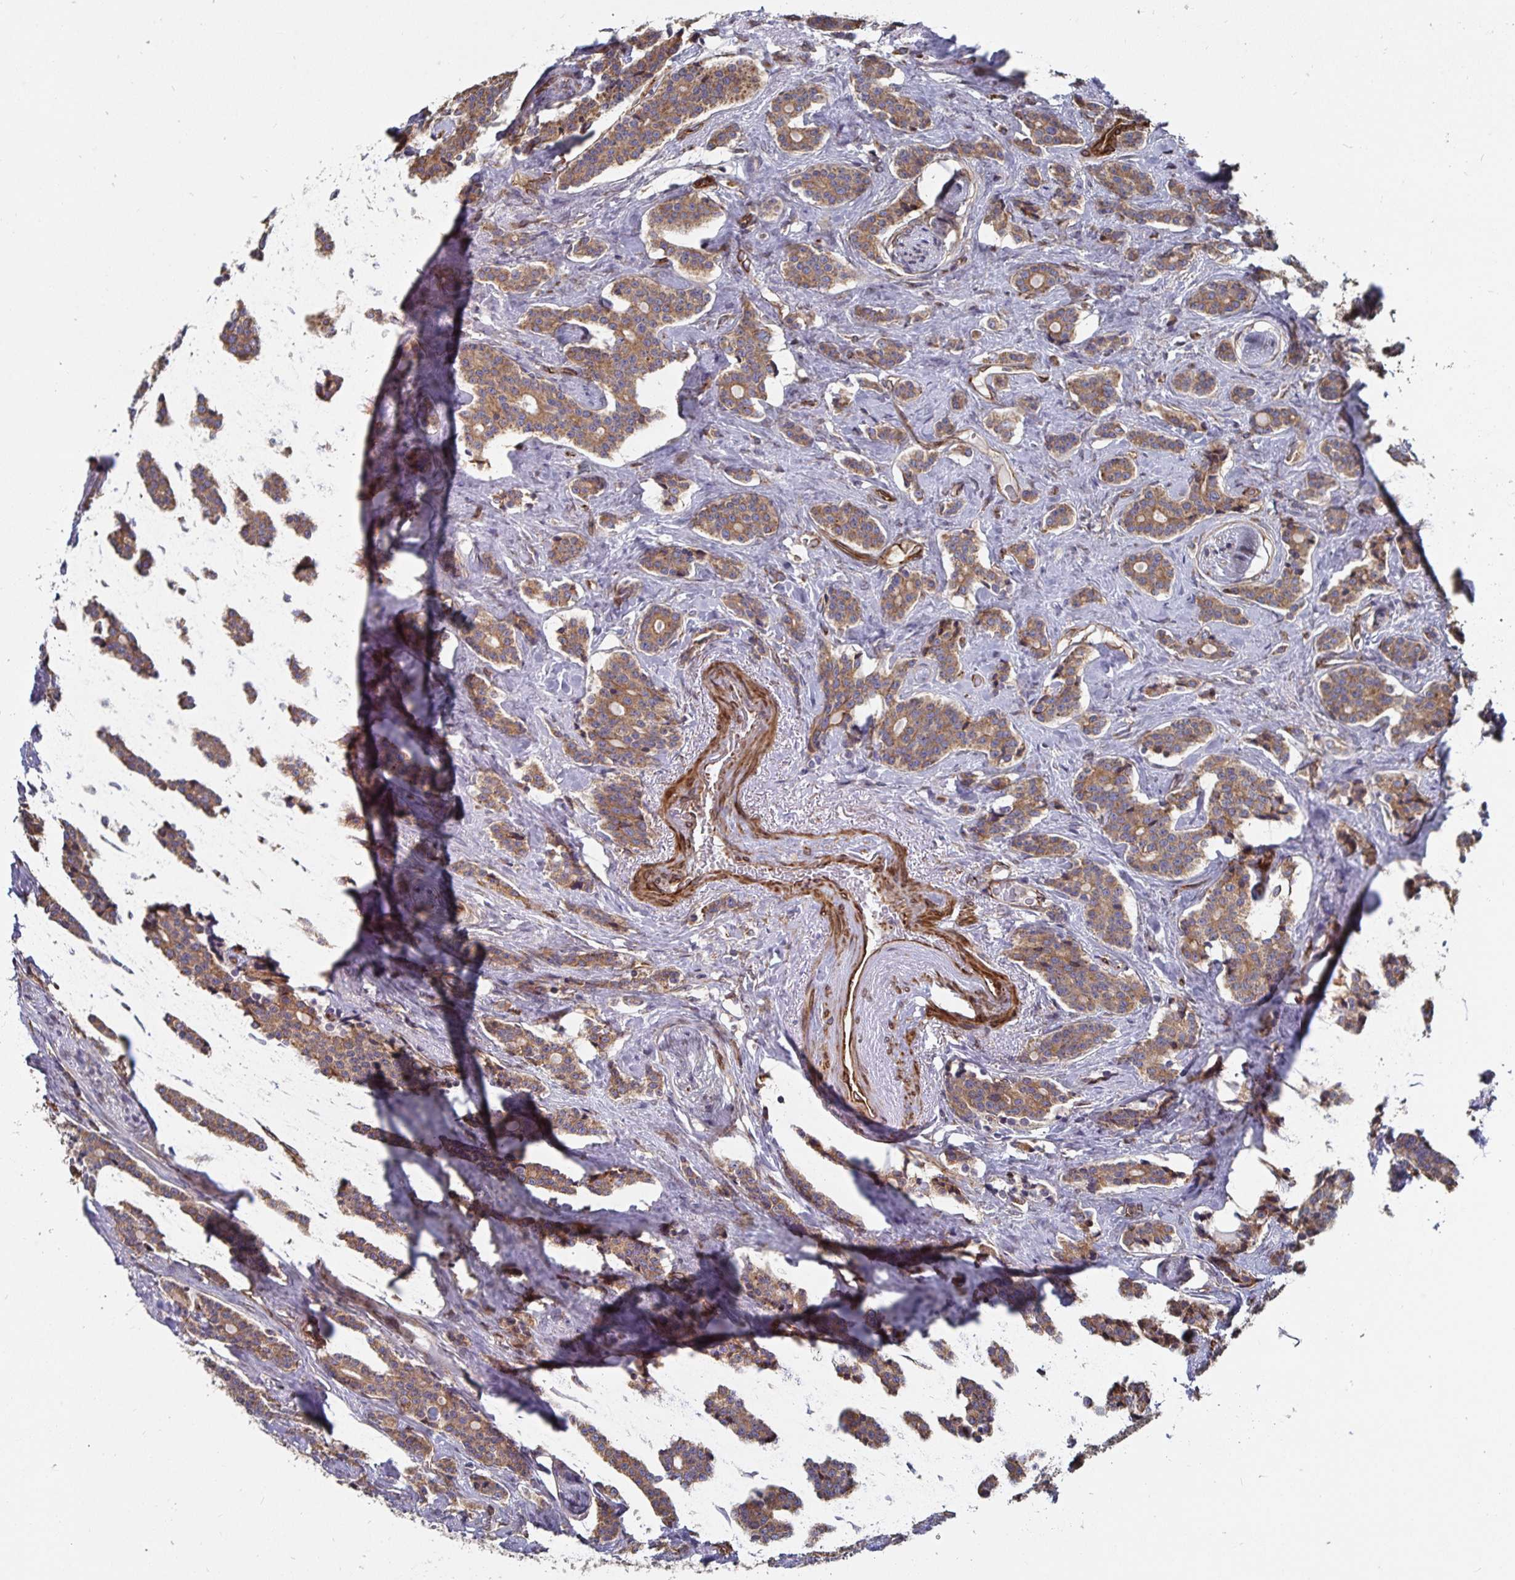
{"staining": {"intensity": "weak", "quantity": ">75%", "location": "cytoplasmic/membranous"}, "tissue": "carcinoid", "cell_type": "Tumor cells", "image_type": "cancer", "snomed": [{"axis": "morphology", "description": "Carcinoid, malignant, NOS"}, {"axis": "topography", "description": "Small intestine"}], "caption": "Immunohistochemistry micrograph of neoplastic tissue: human carcinoid stained using immunohistochemistry (IHC) exhibits low levels of weak protein expression localized specifically in the cytoplasmic/membranous of tumor cells, appearing as a cytoplasmic/membranous brown color.", "gene": "BCAP29", "patient": {"sex": "female", "age": 73}}